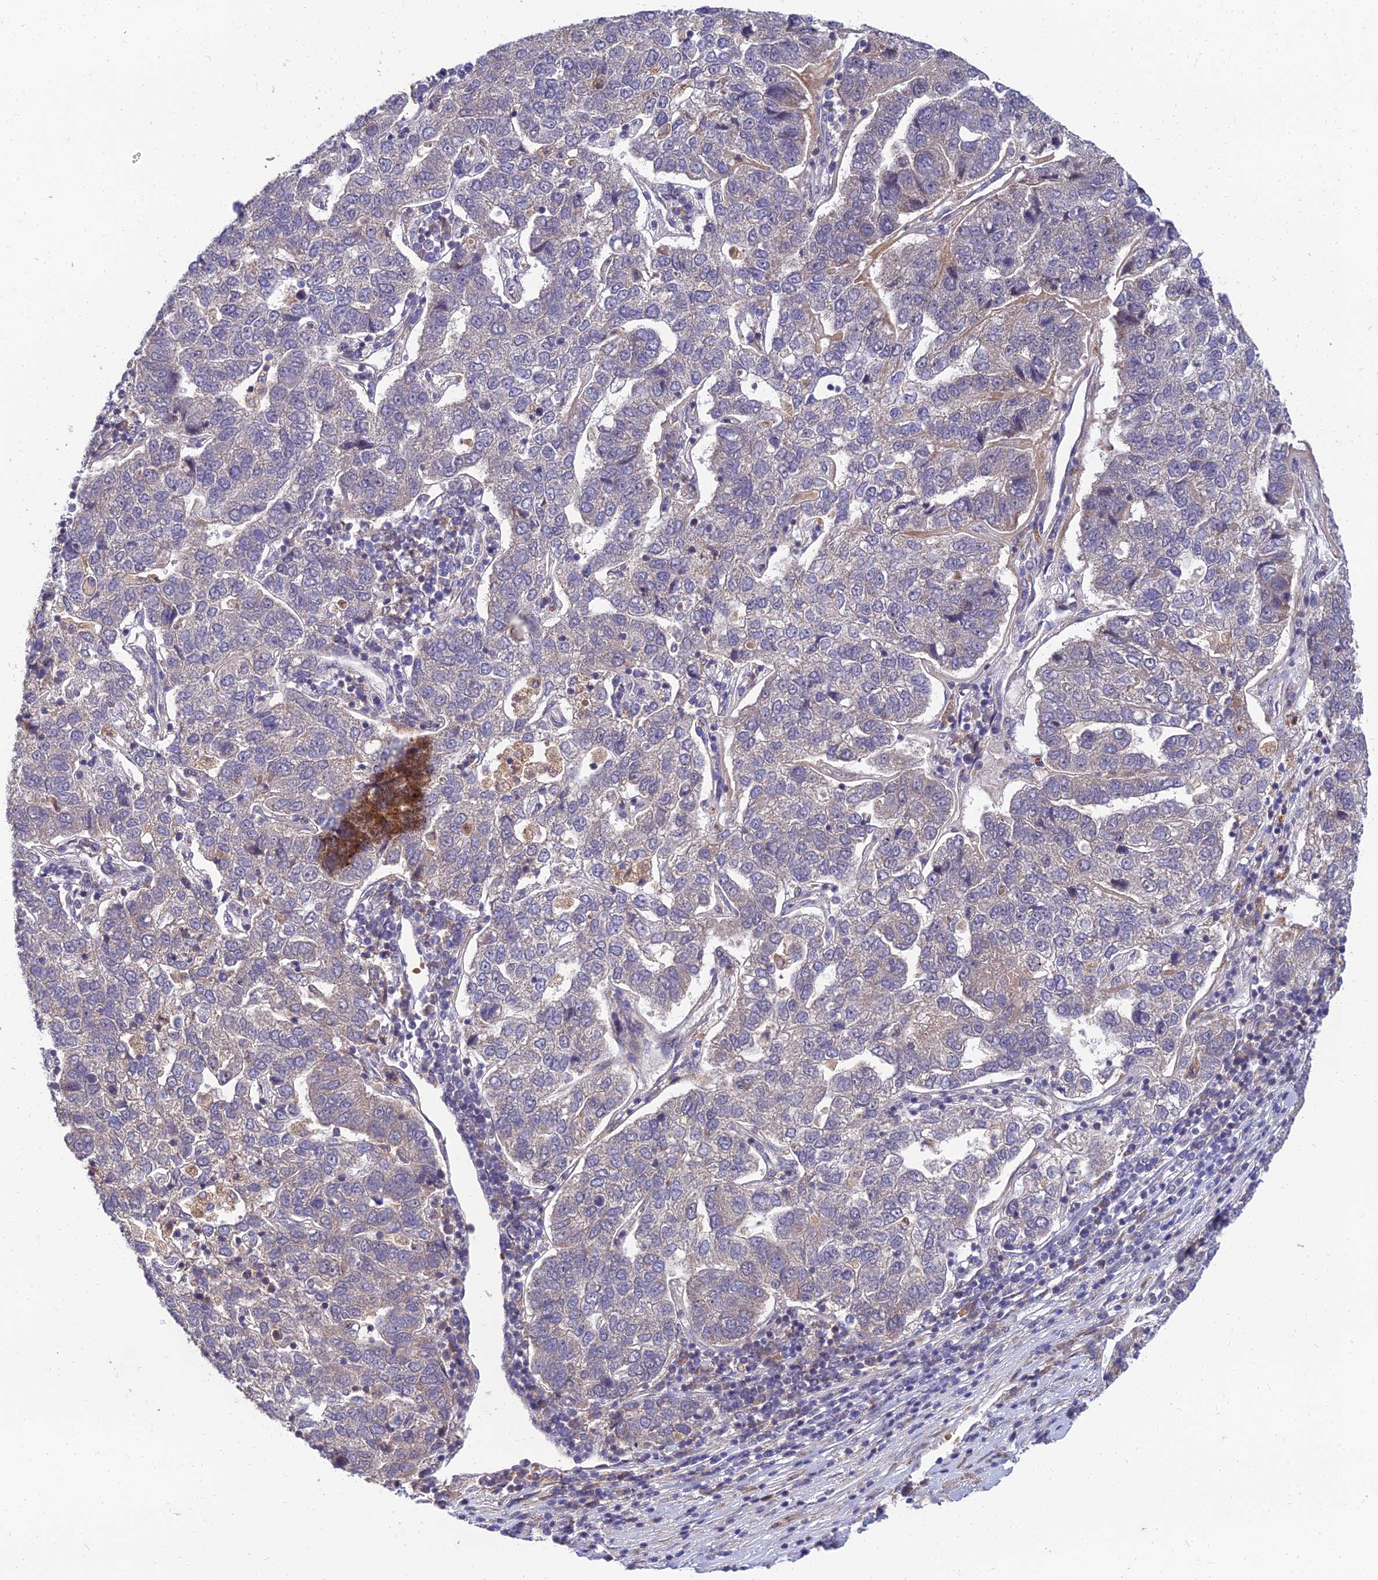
{"staining": {"intensity": "negative", "quantity": "none", "location": "none"}, "tissue": "pancreatic cancer", "cell_type": "Tumor cells", "image_type": "cancer", "snomed": [{"axis": "morphology", "description": "Adenocarcinoma, NOS"}, {"axis": "topography", "description": "Pancreas"}], "caption": "A micrograph of pancreatic cancer (adenocarcinoma) stained for a protein demonstrates no brown staining in tumor cells.", "gene": "NPY", "patient": {"sex": "female", "age": 61}}